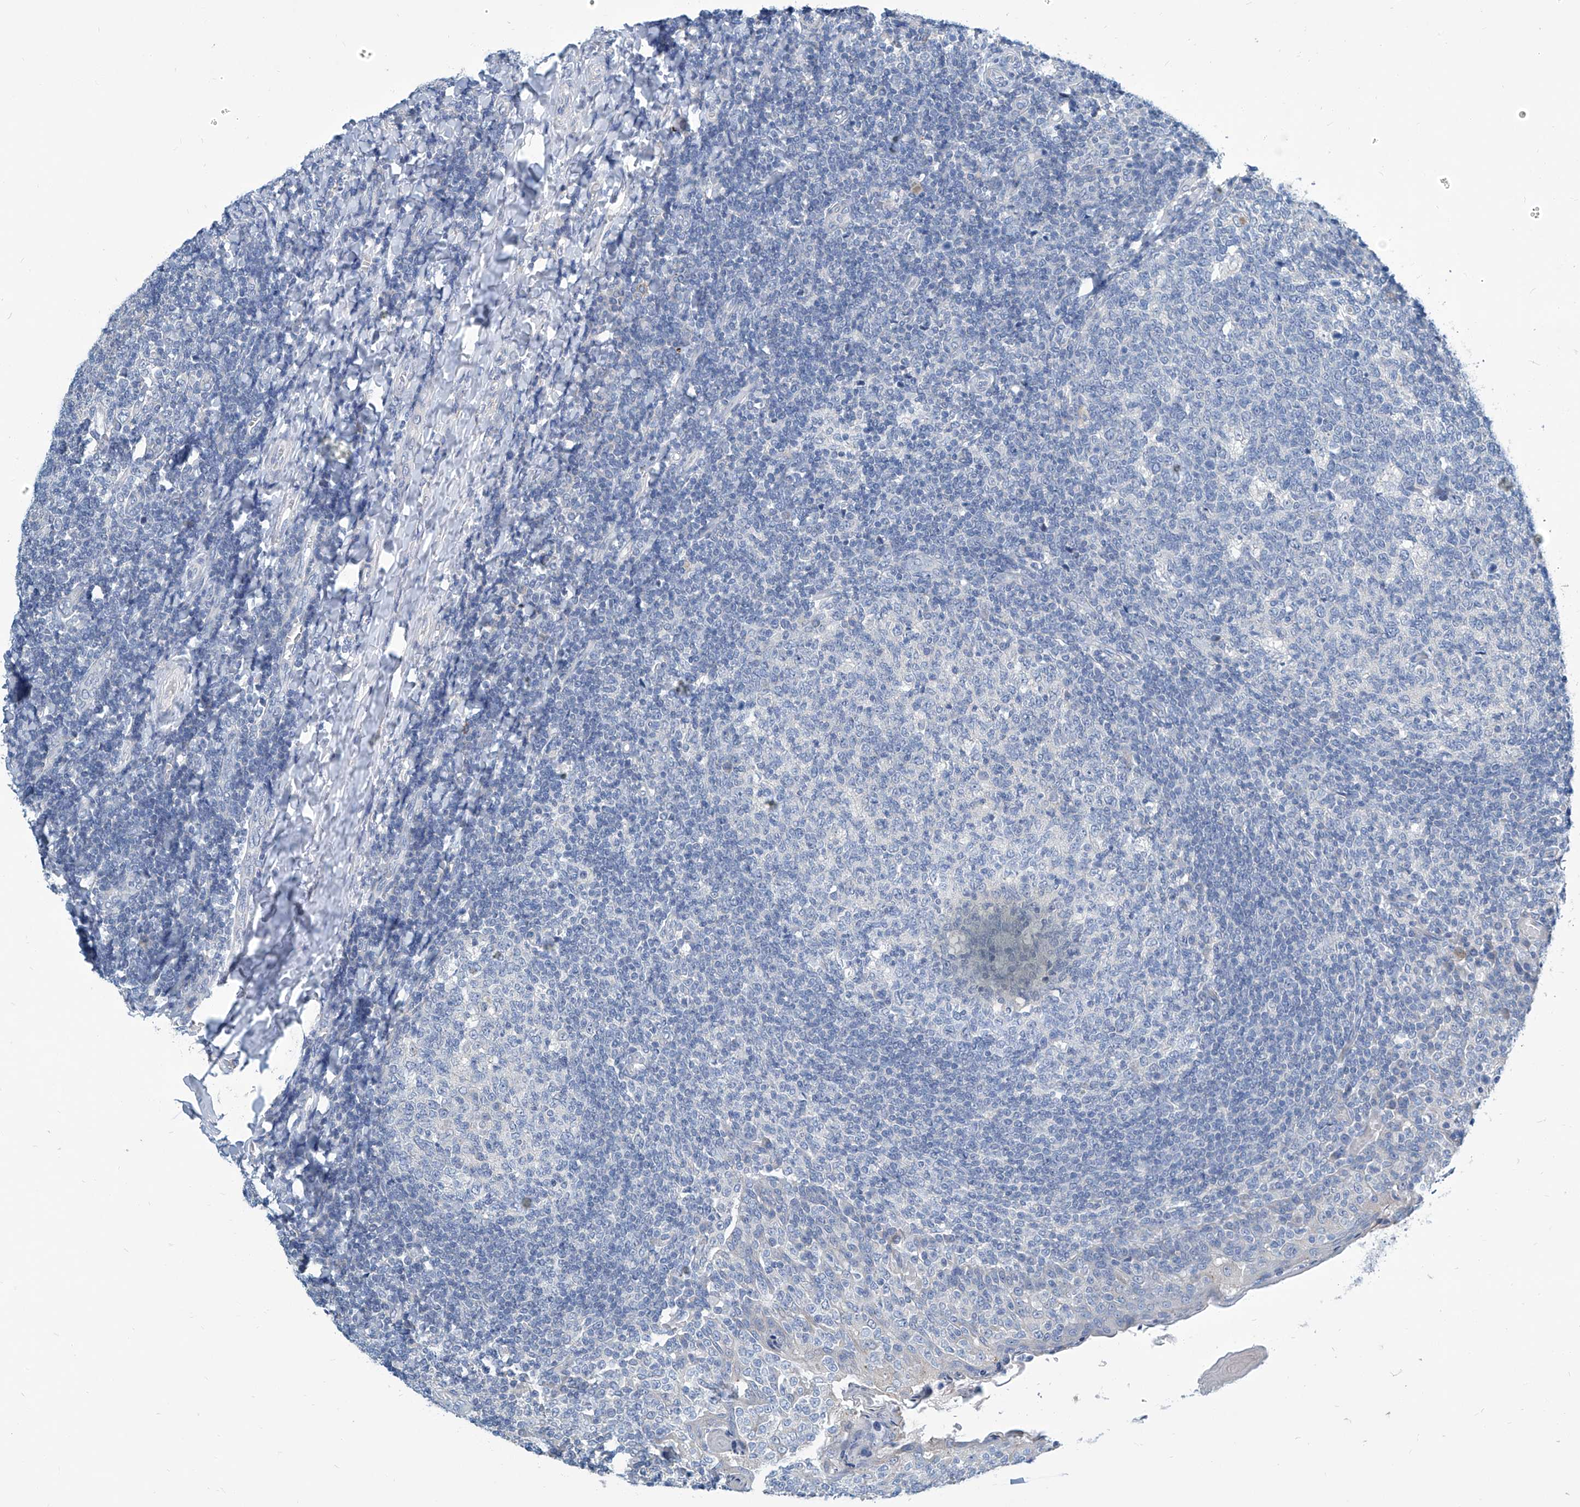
{"staining": {"intensity": "negative", "quantity": "none", "location": "none"}, "tissue": "tonsil", "cell_type": "Germinal center cells", "image_type": "normal", "snomed": [{"axis": "morphology", "description": "Normal tissue, NOS"}, {"axis": "topography", "description": "Tonsil"}], "caption": "Histopathology image shows no protein expression in germinal center cells of normal tonsil.", "gene": "ZNF519", "patient": {"sex": "female", "age": 19}}